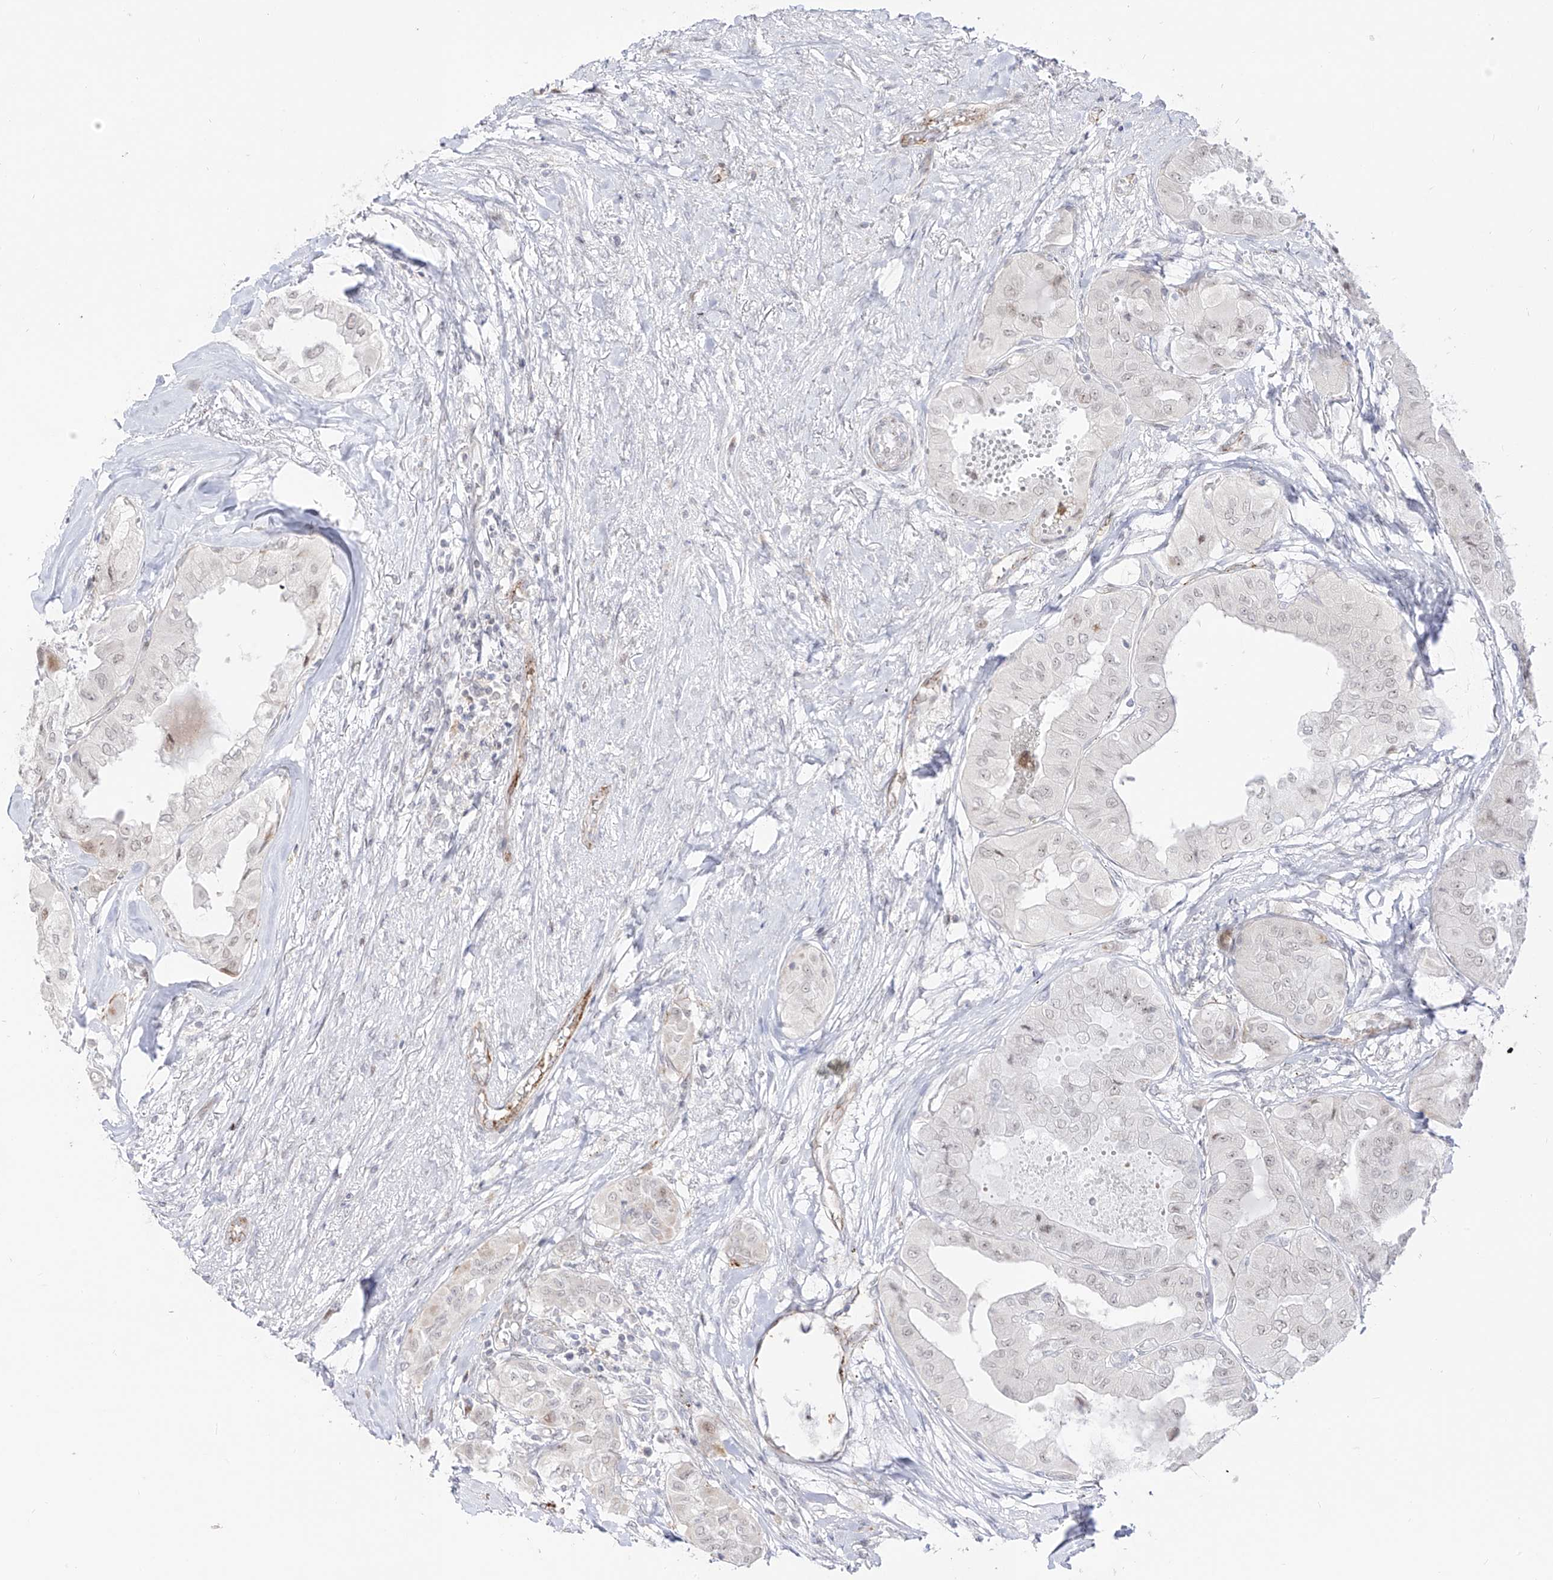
{"staining": {"intensity": "weak", "quantity": "<25%", "location": "nuclear"}, "tissue": "thyroid cancer", "cell_type": "Tumor cells", "image_type": "cancer", "snomed": [{"axis": "morphology", "description": "Papillary adenocarcinoma, NOS"}, {"axis": "topography", "description": "Thyroid gland"}], "caption": "The image demonstrates no staining of tumor cells in thyroid cancer (papillary adenocarcinoma). The staining is performed using DAB brown chromogen with nuclei counter-stained in using hematoxylin.", "gene": "ZNF180", "patient": {"sex": "female", "age": 59}}